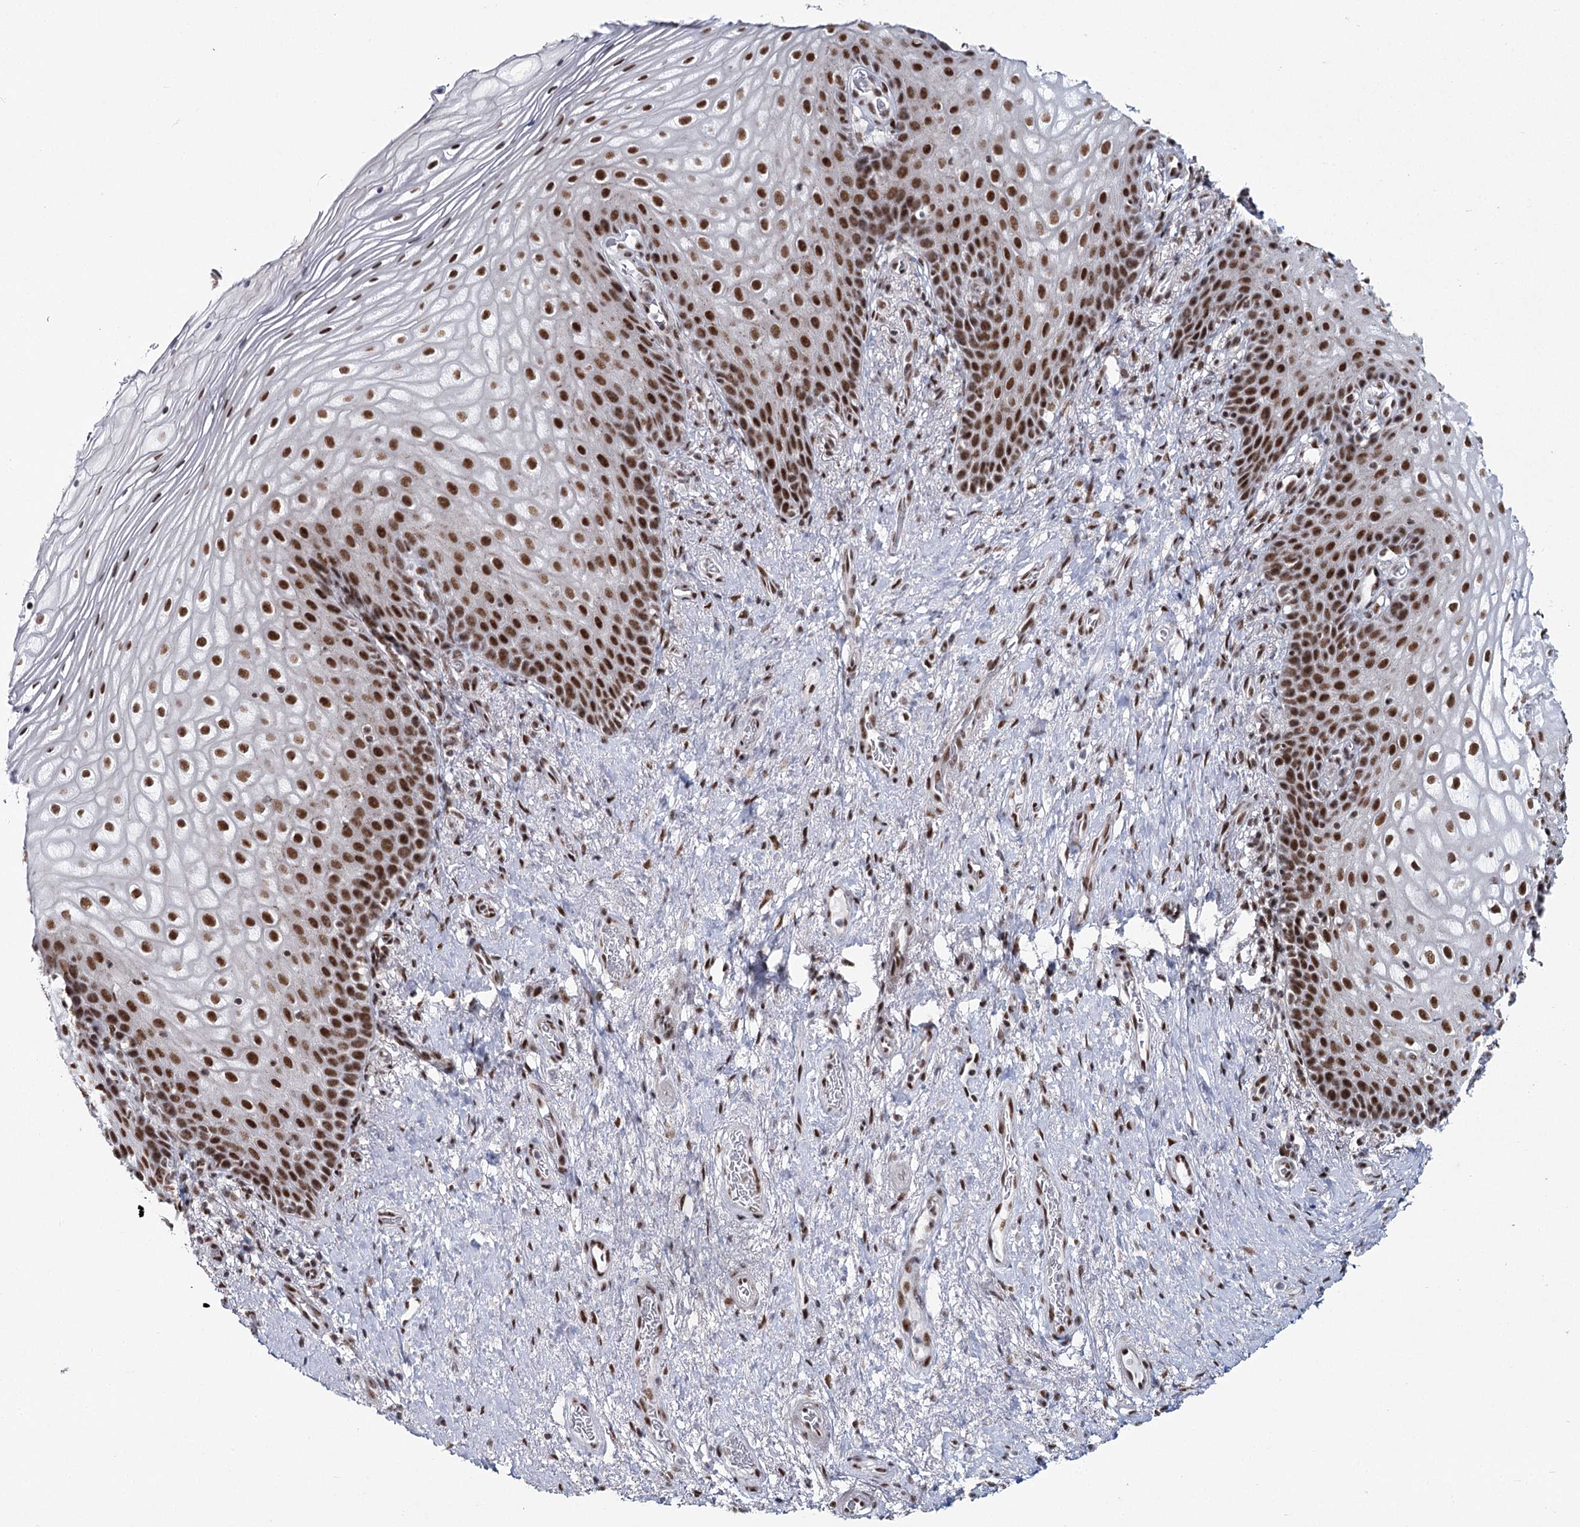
{"staining": {"intensity": "strong", "quantity": ">75%", "location": "nuclear"}, "tissue": "vagina", "cell_type": "Squamous epithelial cells", "image_type": "normal", "snomed": [{"axis": "morphology", "description": "Normal tissue, NOS"}, {"axis": "topography", "description": "Vagina"}], "caption": "Squamous epithelial cells display high levels of strong nuclear staining in about >75% of cells in unremarkable human vagina. The staining was performed using DAB, with brown indicating positive protein expression. Nuclei are stained blue with hematoxylin.", "gene": "SCAF8", "patient": {"sex": "female", "age": 60}}